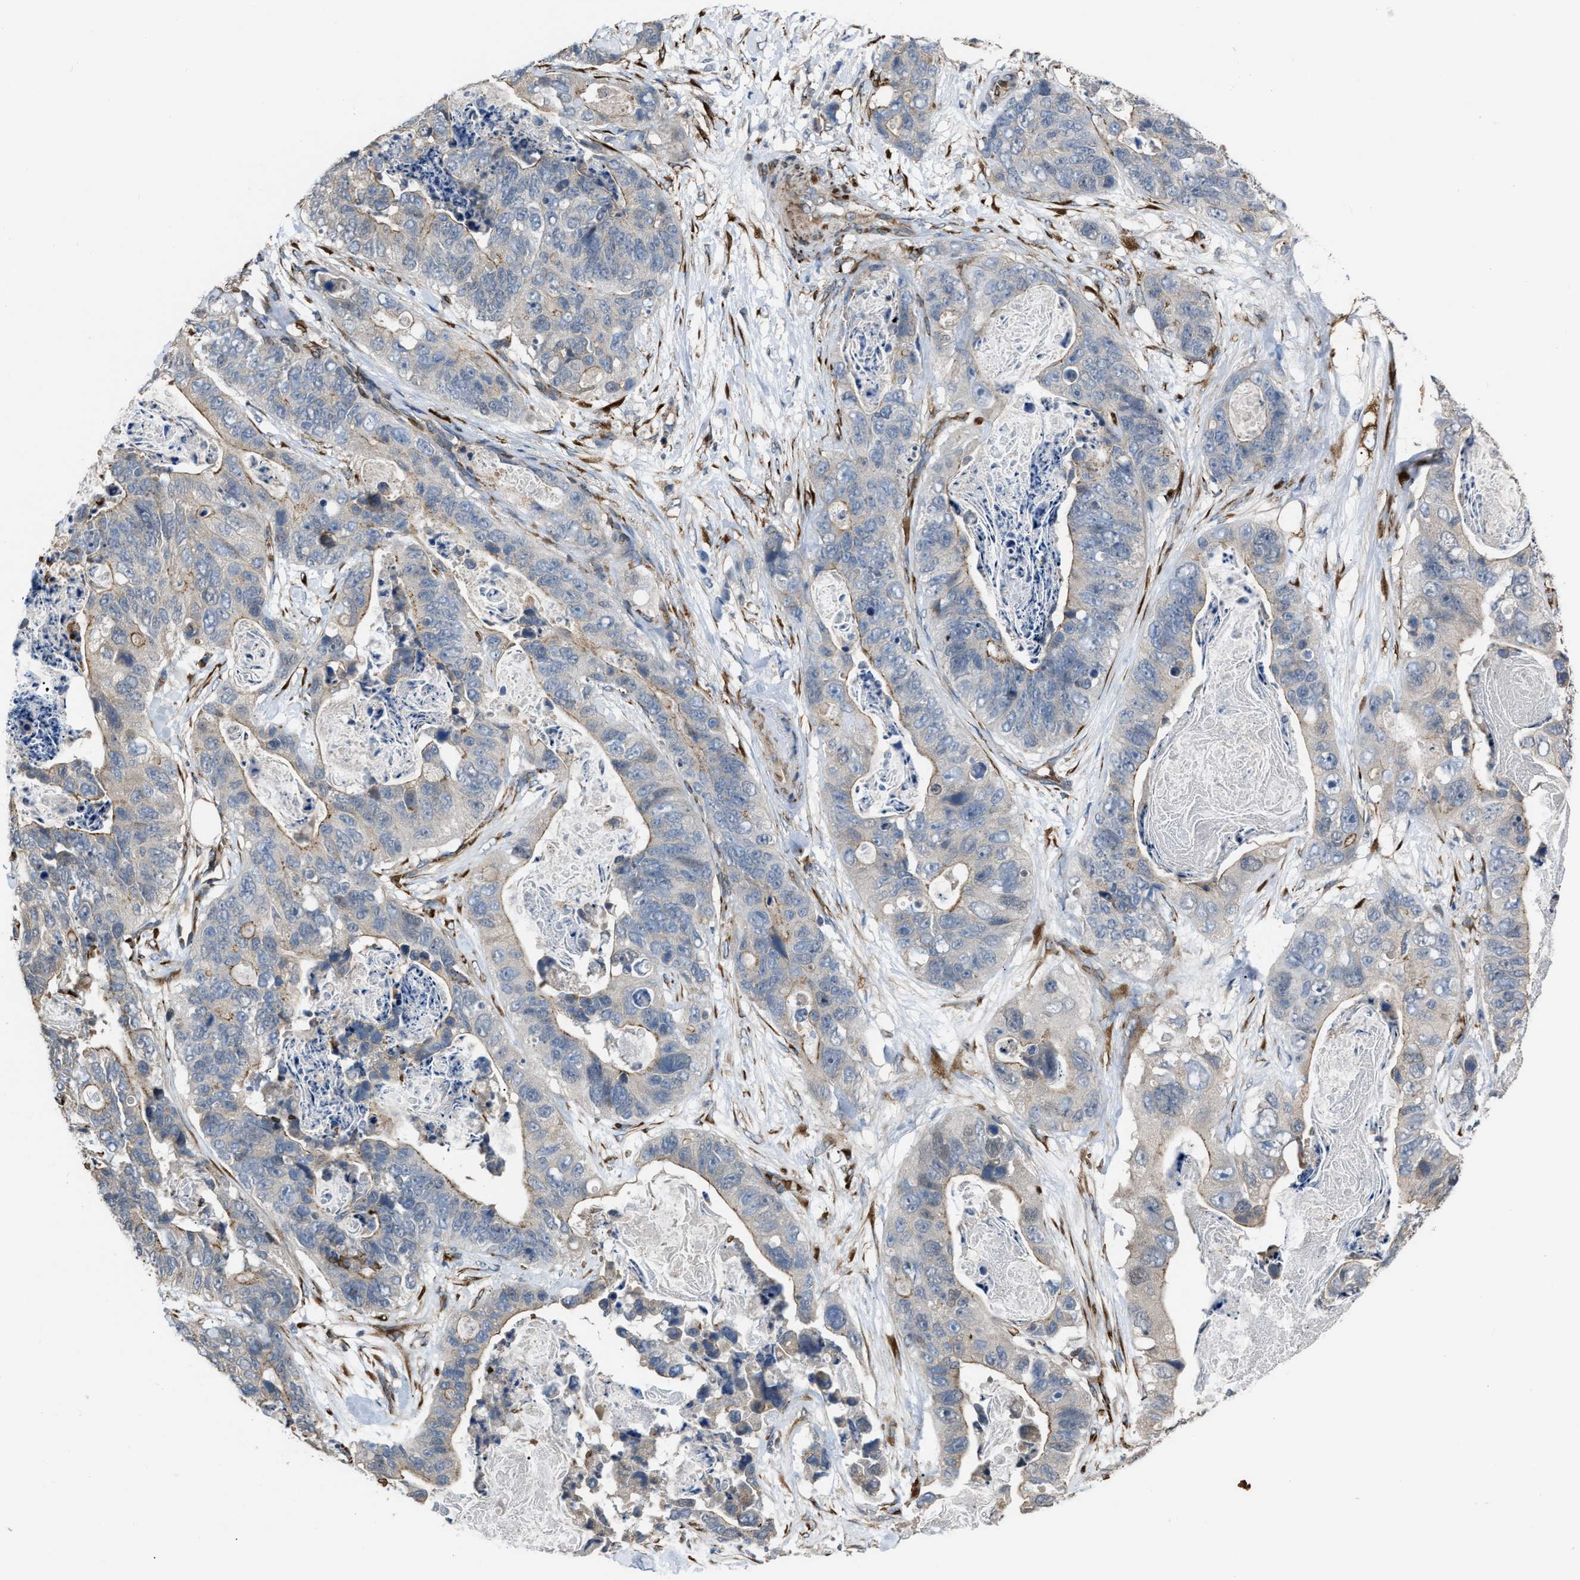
{"staining": {"intensity": "moderate", "quantity": "<25%", "location": "cytoplasmic/membranous"}, "tissue": "stomach cancer", "cell_type": "Tumor cells", "image_type": "cancer", "snomed": [{"axis": "morphology", "description": "Adenocarcinoma, NOS"}, {"axis": "topography", "description": "Stomach"}], "caption": "Stomach adenocarcinoma was stained to show a protein in brown. There is low levels of moderate cytoplasmic/membranous expression in about <25% of tumor cells.", "gene": "SELENOM", "patient": {"sex": "female", "age": 89}}